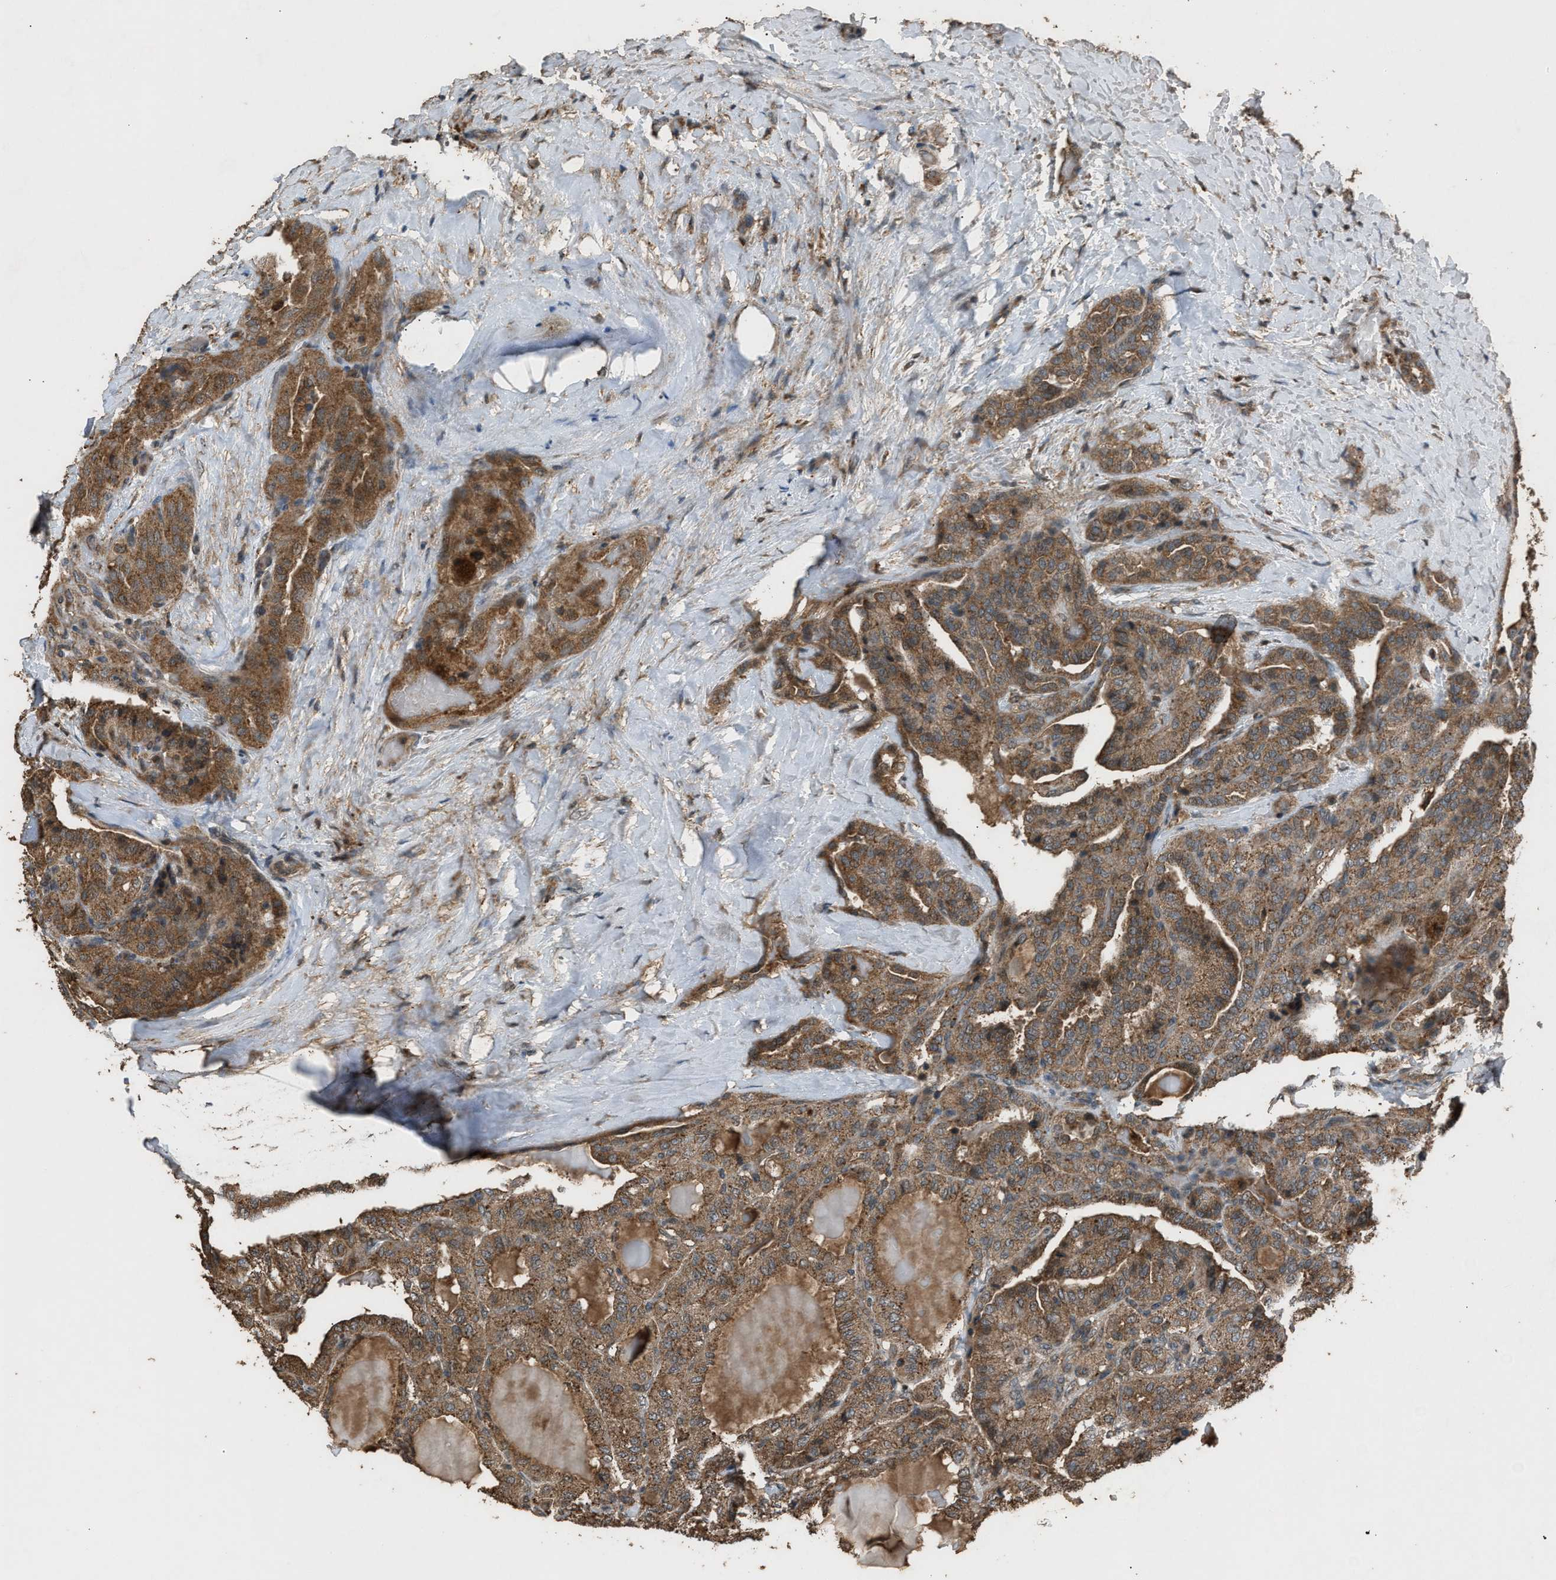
{"staining": {"intensity": "moderate", "quantity": ">75%", "location": "cytoplasmic/membranous"}, "tissue": "thyroid cancer", "cell_type": "Tumor cells", "image_type": "cancer", "snomed": [{"axis": "morphology", "description": "Papillary adenocarcinoma, NOS"}, {"axis": "topography", "description": "Thyroid gland"}], "caption": "Immunohistochemistry (IHC) staining of thyroid cancer, which displays medium levels of moderate cytoplasmic/membranous staining in approximately >75% of tumor cells indicating moderate cytoplasmic/membranous protein expression. The staining was performed using DAB (3,3'-diaminobenzidine) (brown) for protein detection and nuclei were counterstained in hematoxylin (blue).", "gene": "PSMD1", "patient": {"sex": "male", "age": 77}}